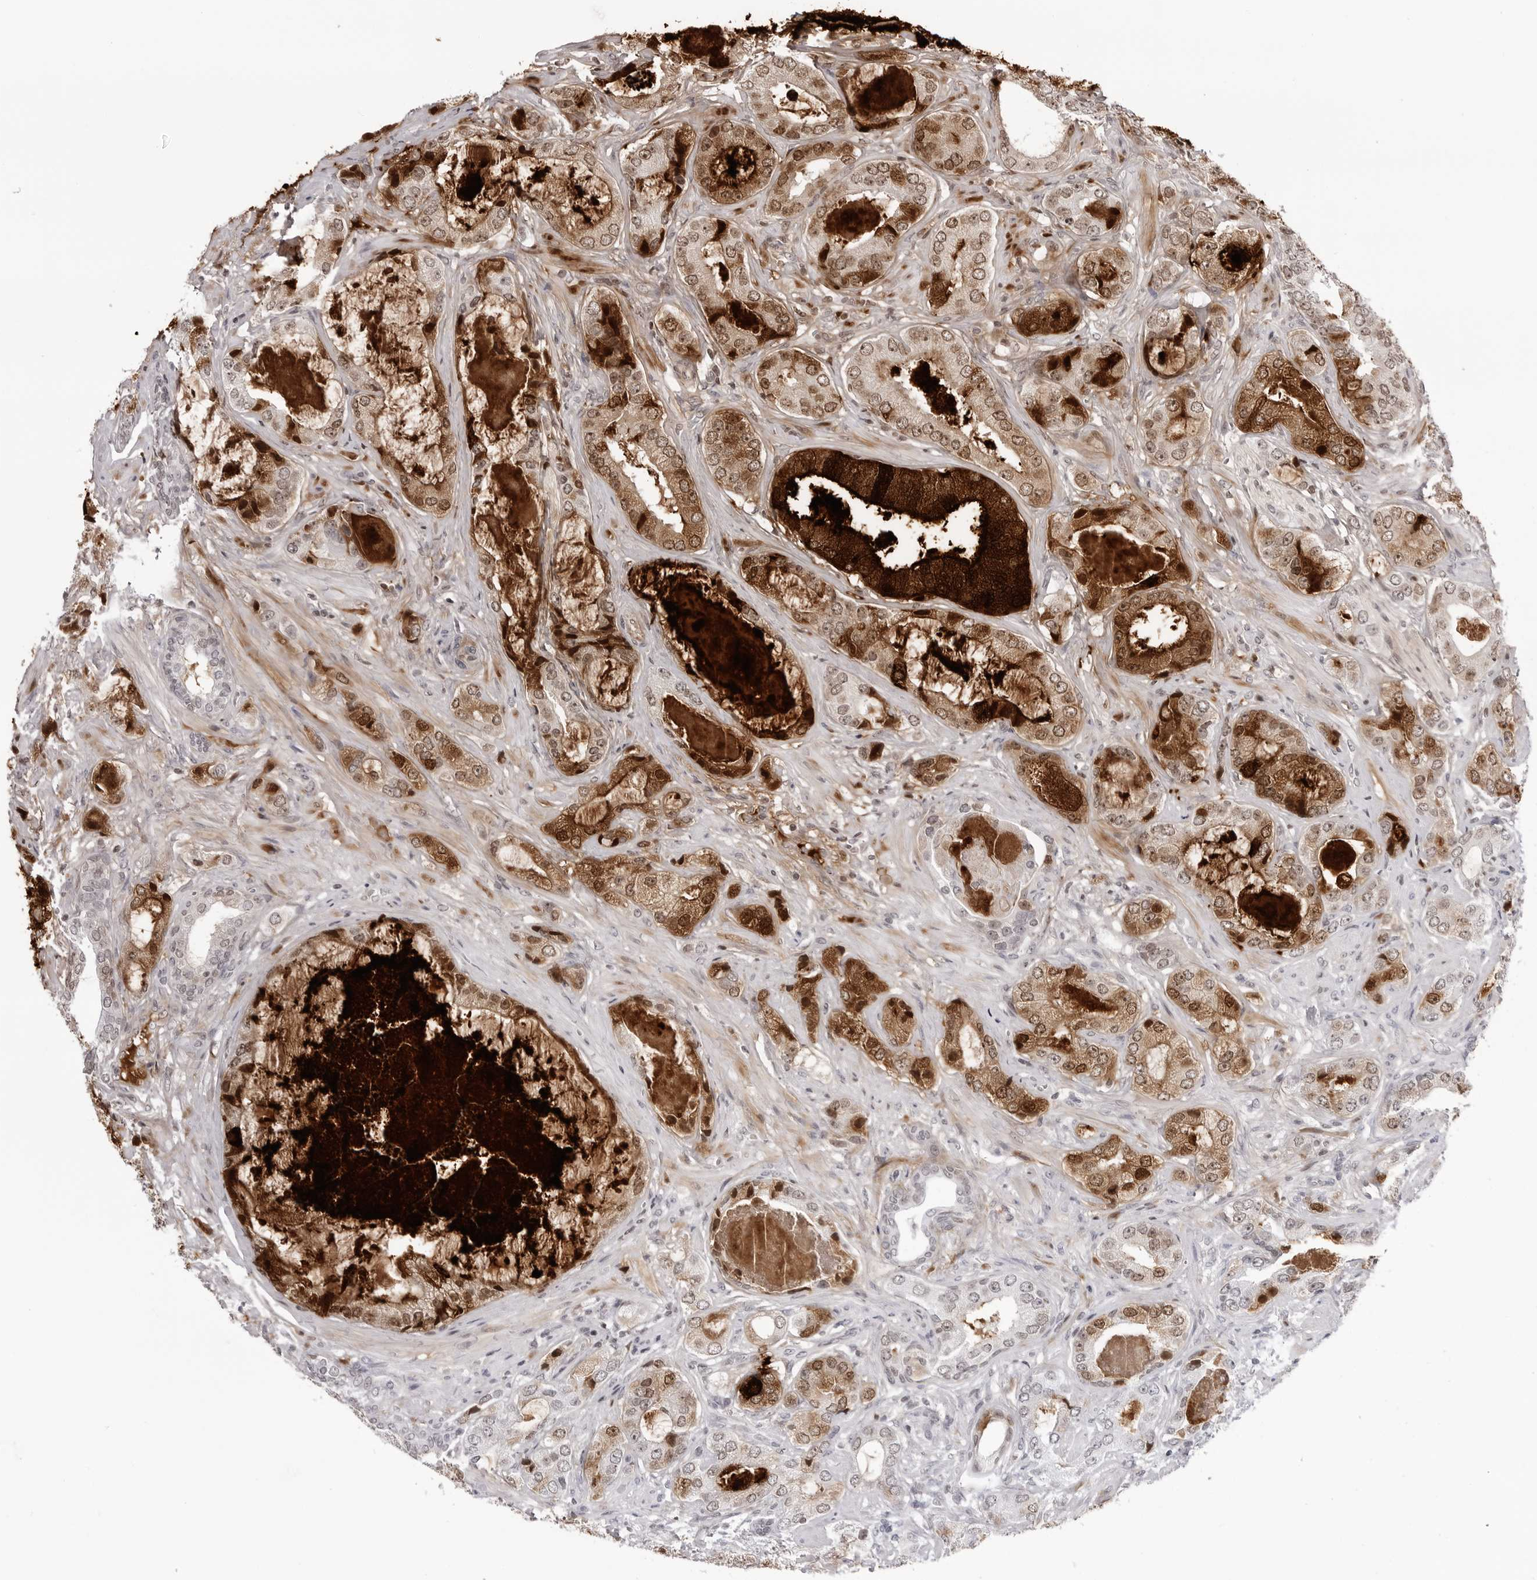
{"staining": {"intensity": "strong", "quantity": "25%-75%", "location": "cytoplasmic/membranous,nuclear"}, "tissue": "prostate cancer", "cell_type": "Tumor cells", "image_type": "cancer", "snomed": [{"axis": "morphology", "description": "Normal tissue, NOS"}, {"axis": "morphology", "description": "Adenocarcinoma, High grade"}, {"axis": "topography", "description": "Prostate"}, {"axis": "topography", "description": "Peripheral nerve tissue"}], "caption": "Prostate cancer stained with IHC exhibits strong cytoplasmic/membranous and nuclear expression in about 25%-75% of tumor cells.", "gene": "CST2", "patient": {"sex": "male", "age": 59}}